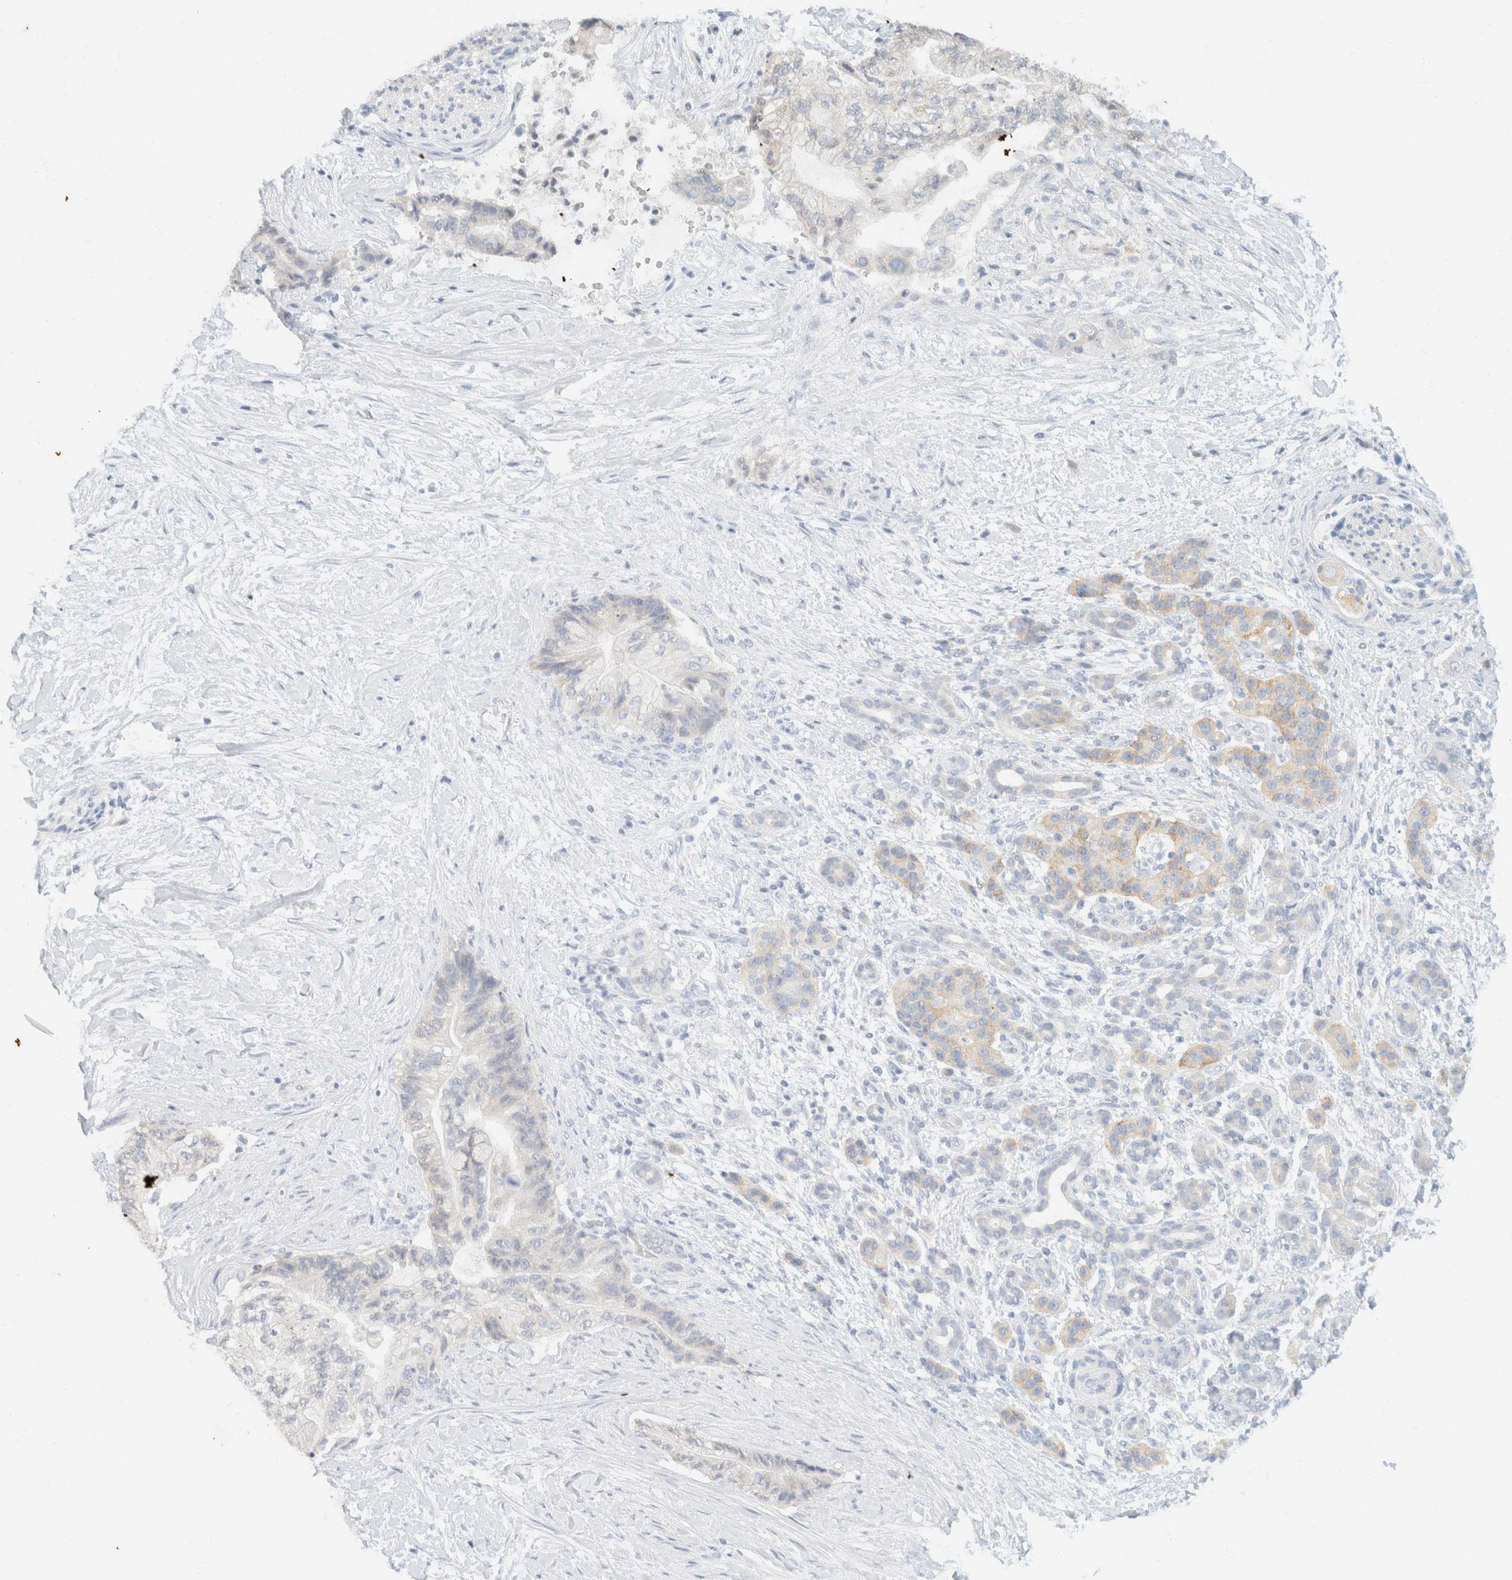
{"staining": {"intensity": "weak", "quantity": "<25%", "location": "cytoplasmic/membranous"}, "tissue": "pancreatic cancer", "cell_type": "Tumor cells", "image_type": "cancer", "snomed": [{"axis": "morphology", "description": "Adenocarcinoma, NOS"}, {"axis": "topography", "description": "Pancreas"}], "caption": "Micrograph shows no significant protein expression in tumor cells of pancreatic adenocarcinoma.", "gene": "SH3GLB2", "patient": {"sex": "male", "age": 59}}